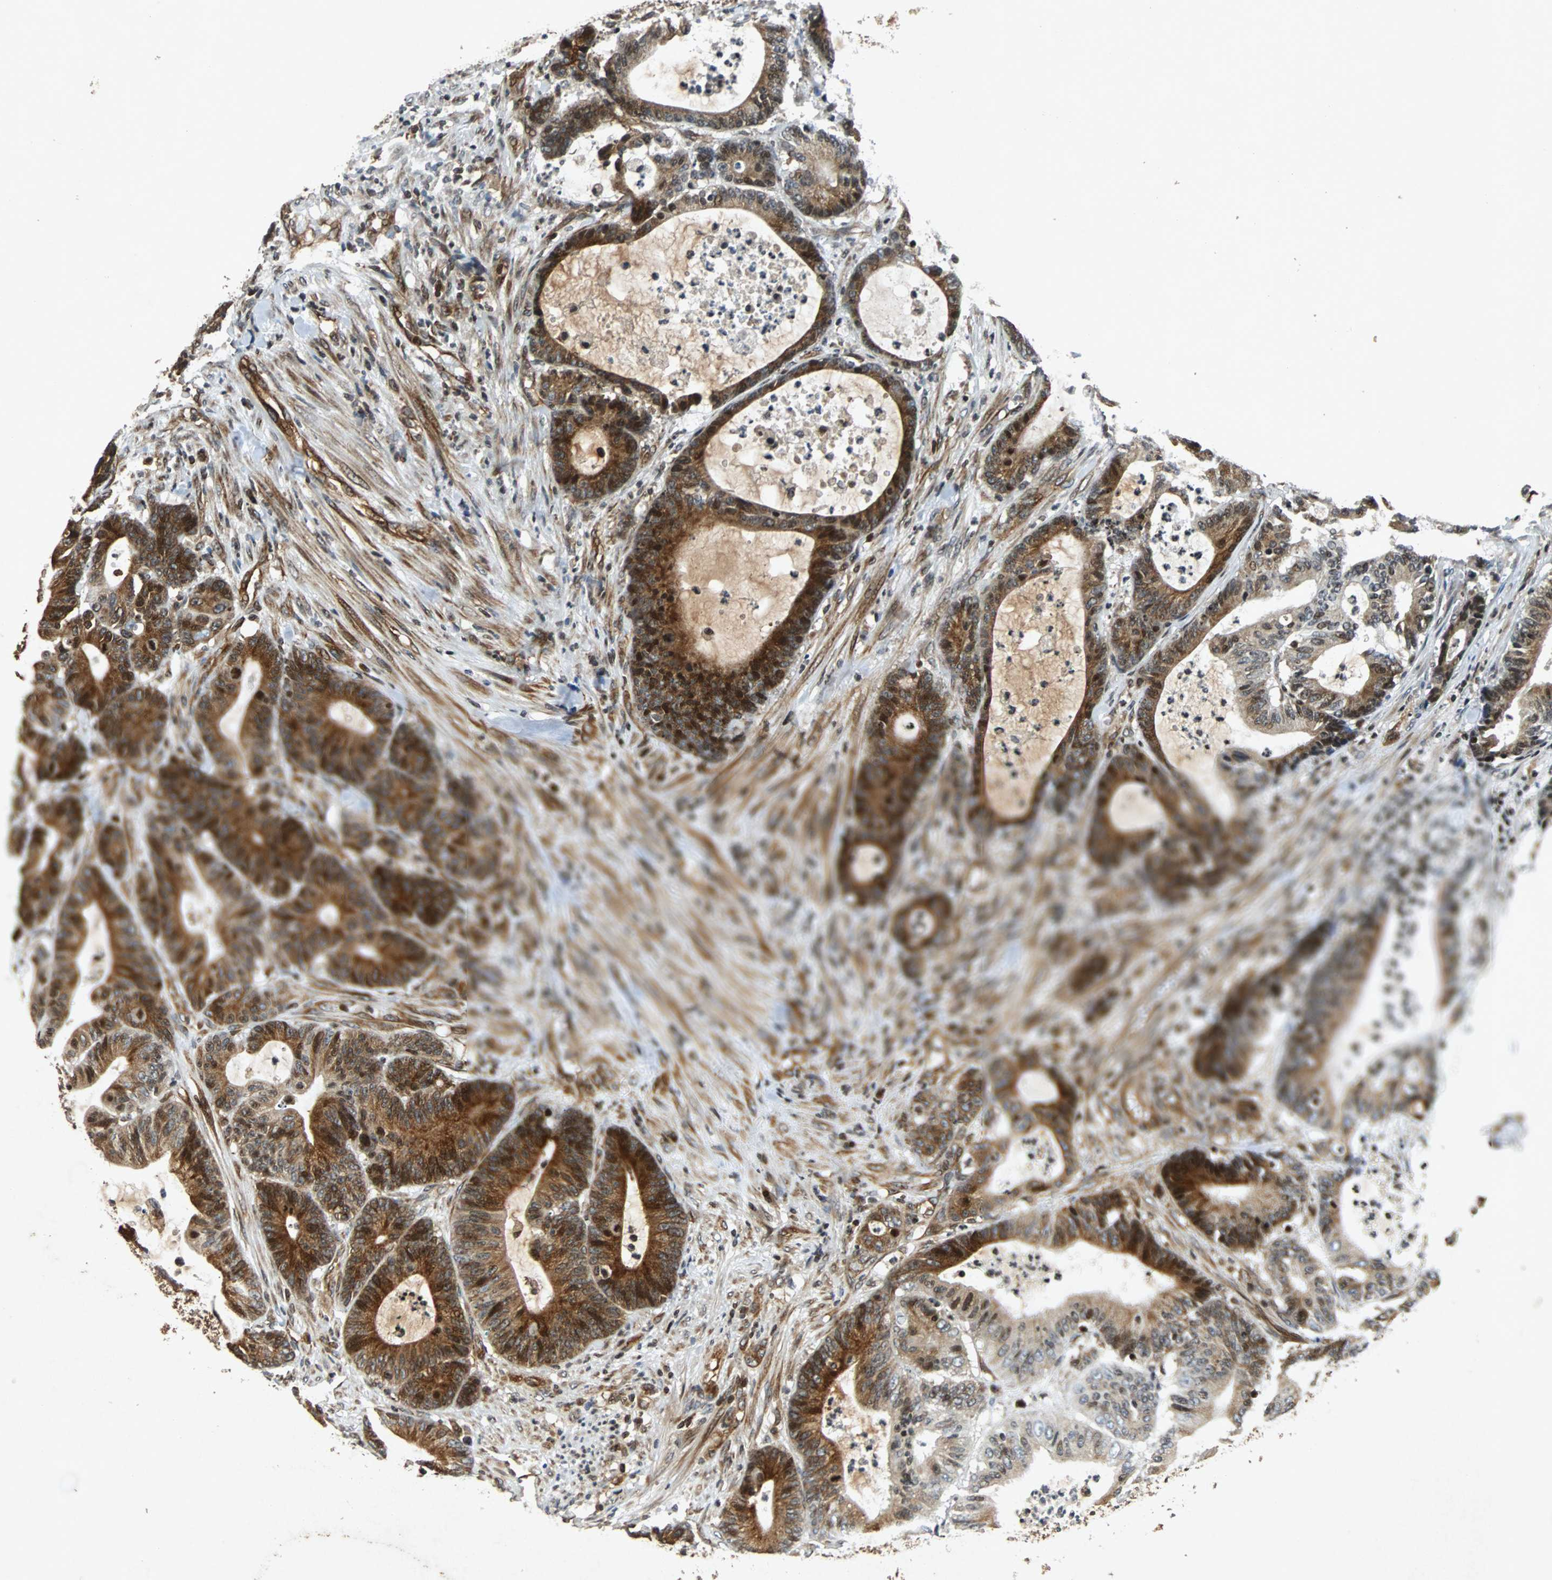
{"staining": {"intensity": "strong", "quantity": ">75%", "location": "cytoplasmic/membranous,nuclear"}, "tissue": "colorectal cancer", "cell_type": "Tumor cells", "image_type": "cancer", "snomed": [{"axis": "morphology", "description": "Adenocarcinoma, NOS"}, {"axis": "topography", "description": "Colon"}], "caption": "Immunohistochemistry of colorectal cancer (adenocarcinoma) reveals high levels of strong cytoplasmic/membranous and nuclear positivity in approximately >75% of tumor cells.", "gene": "TUBA4A", "patient": {"sex": "female", "age": 84}}